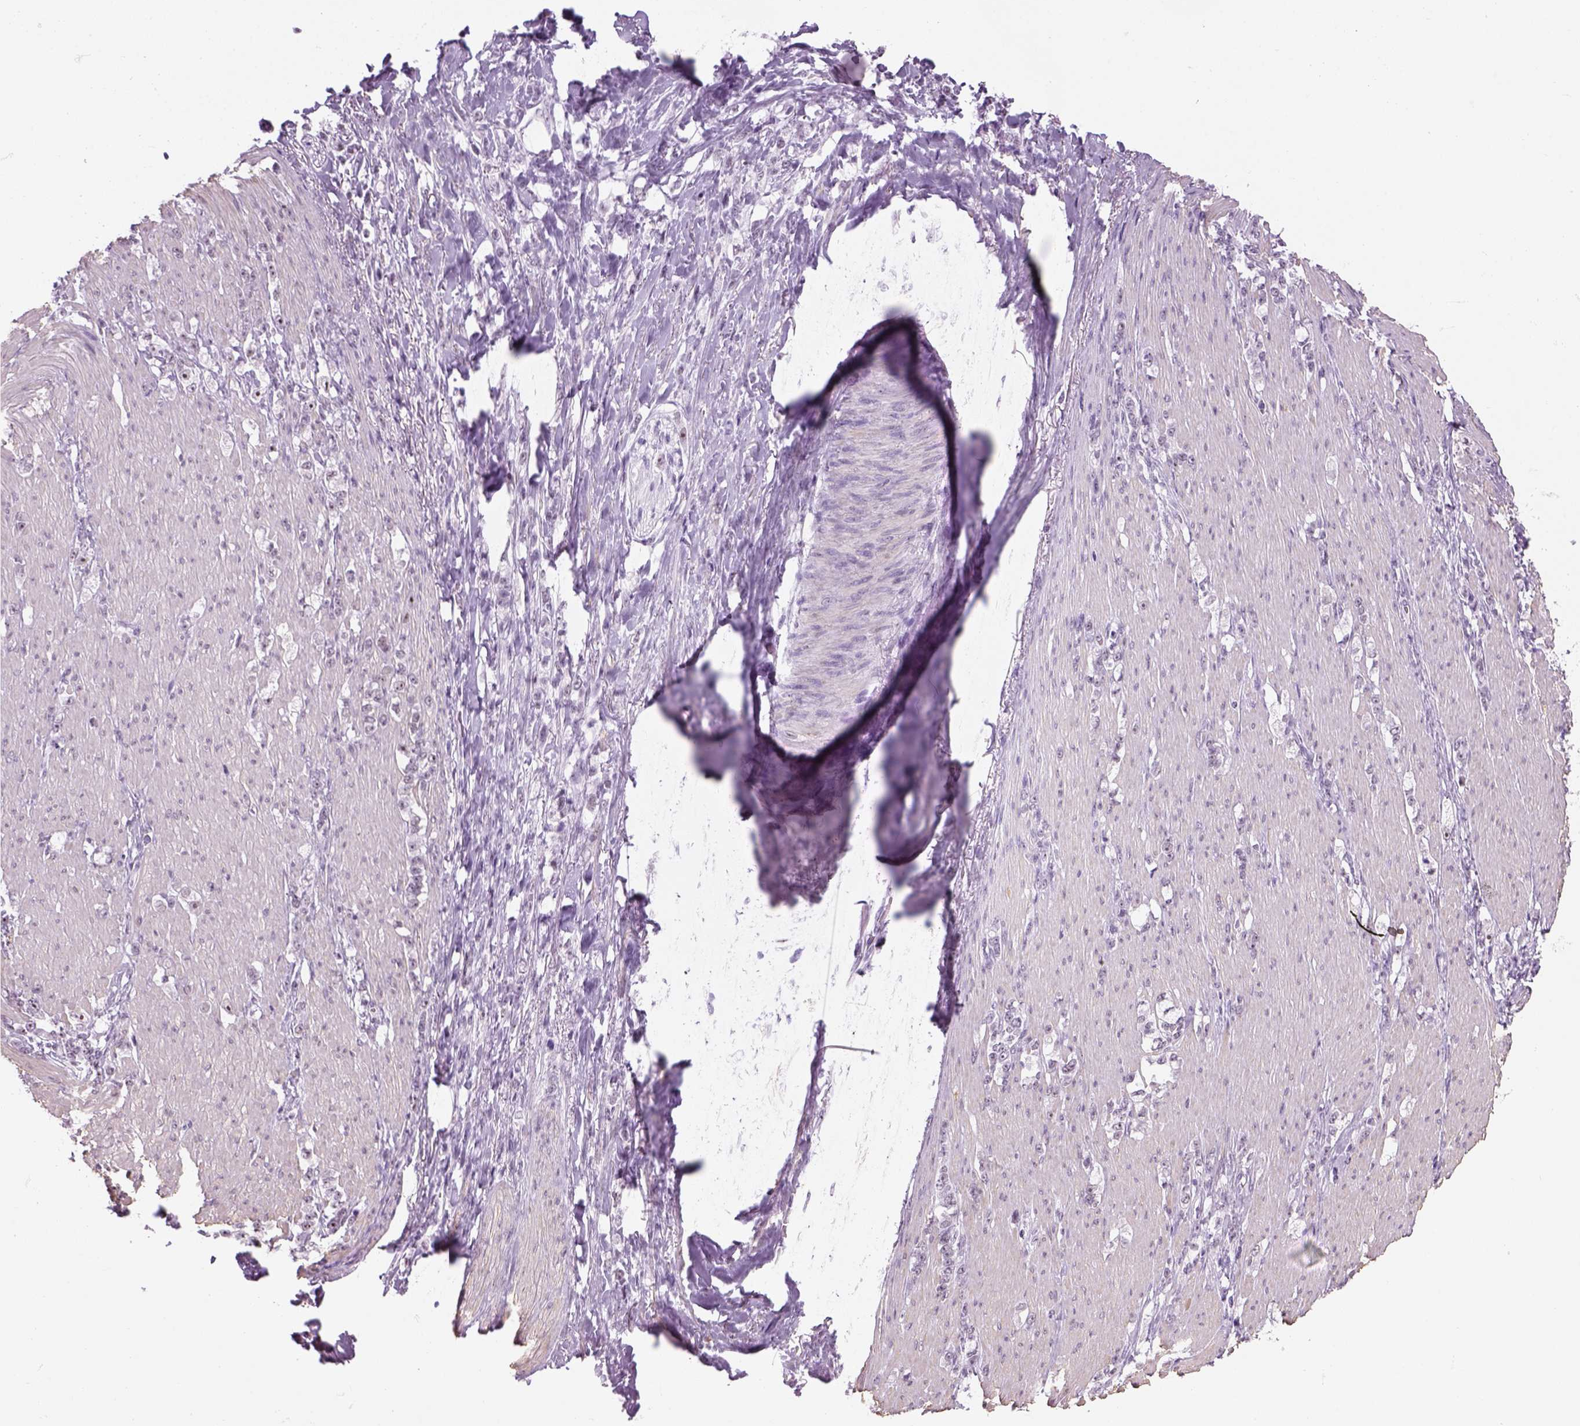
{"staining": {"intensity": "negative", "quantity": "none", "location": "none"}, "tissue": "stomach cancer", "cell_type": "Tumor cells", "image_type": "cancer", "snomed": [{"axis": "morphology", "description": "Adenocarcinoma, NOS"}, {"axis": "topography", "description": "Stomach, lower"}], "caption": "High power microscopy micrograph of an immunohistochemistry (IHC) histopathology image of stomach cancer, revealing no significant staining in tumor cells. (DAB (3,3'-diaminobenzidine) immunohistochemistry with hematoxylin counter stain).", "gene": "ZNF865", "patient": {"sex": "male", "age": 88}}